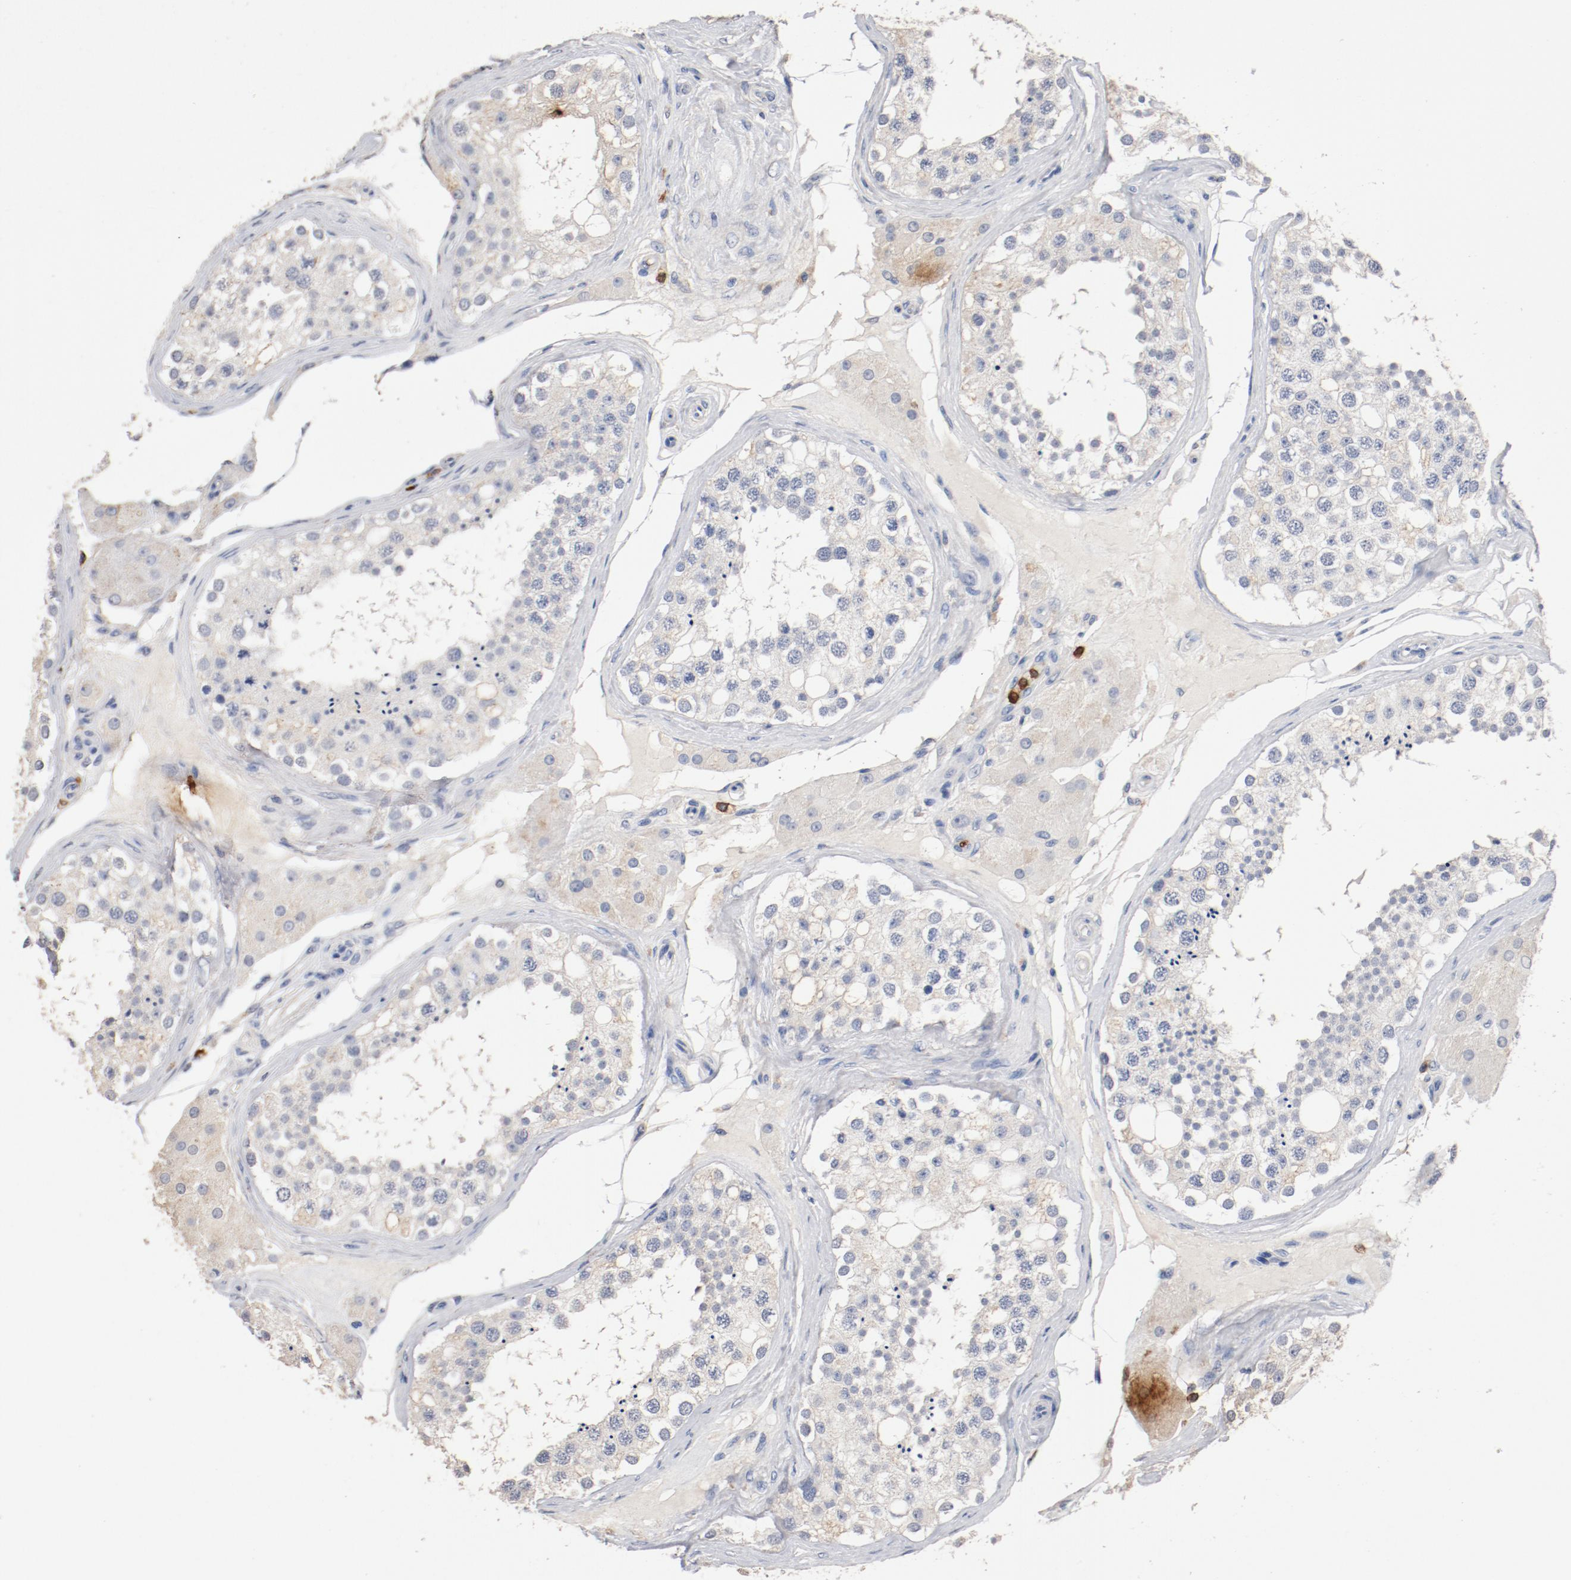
{"staining": {"intensity": "negative", "quantity": "none", "location": "none"}, "tissue": "testis", "cell_type": "Cells in seminiferous ducts", "image_type": "normal", "snomed": [{"axis": "morphology", "description": "Normal tissue, NOS"}, {"axis": "topography", "description": "Testis"}], "caption": "This histopathology image is of unremarkable testis stained with immunohistochemistry (IHC) to label a protein in brown with the nuclei are counter-stained blue. There is no expression in cells in seminiferous ducts.", "gene": "CD247", "patient": {"sex": "male", "age": 68}}